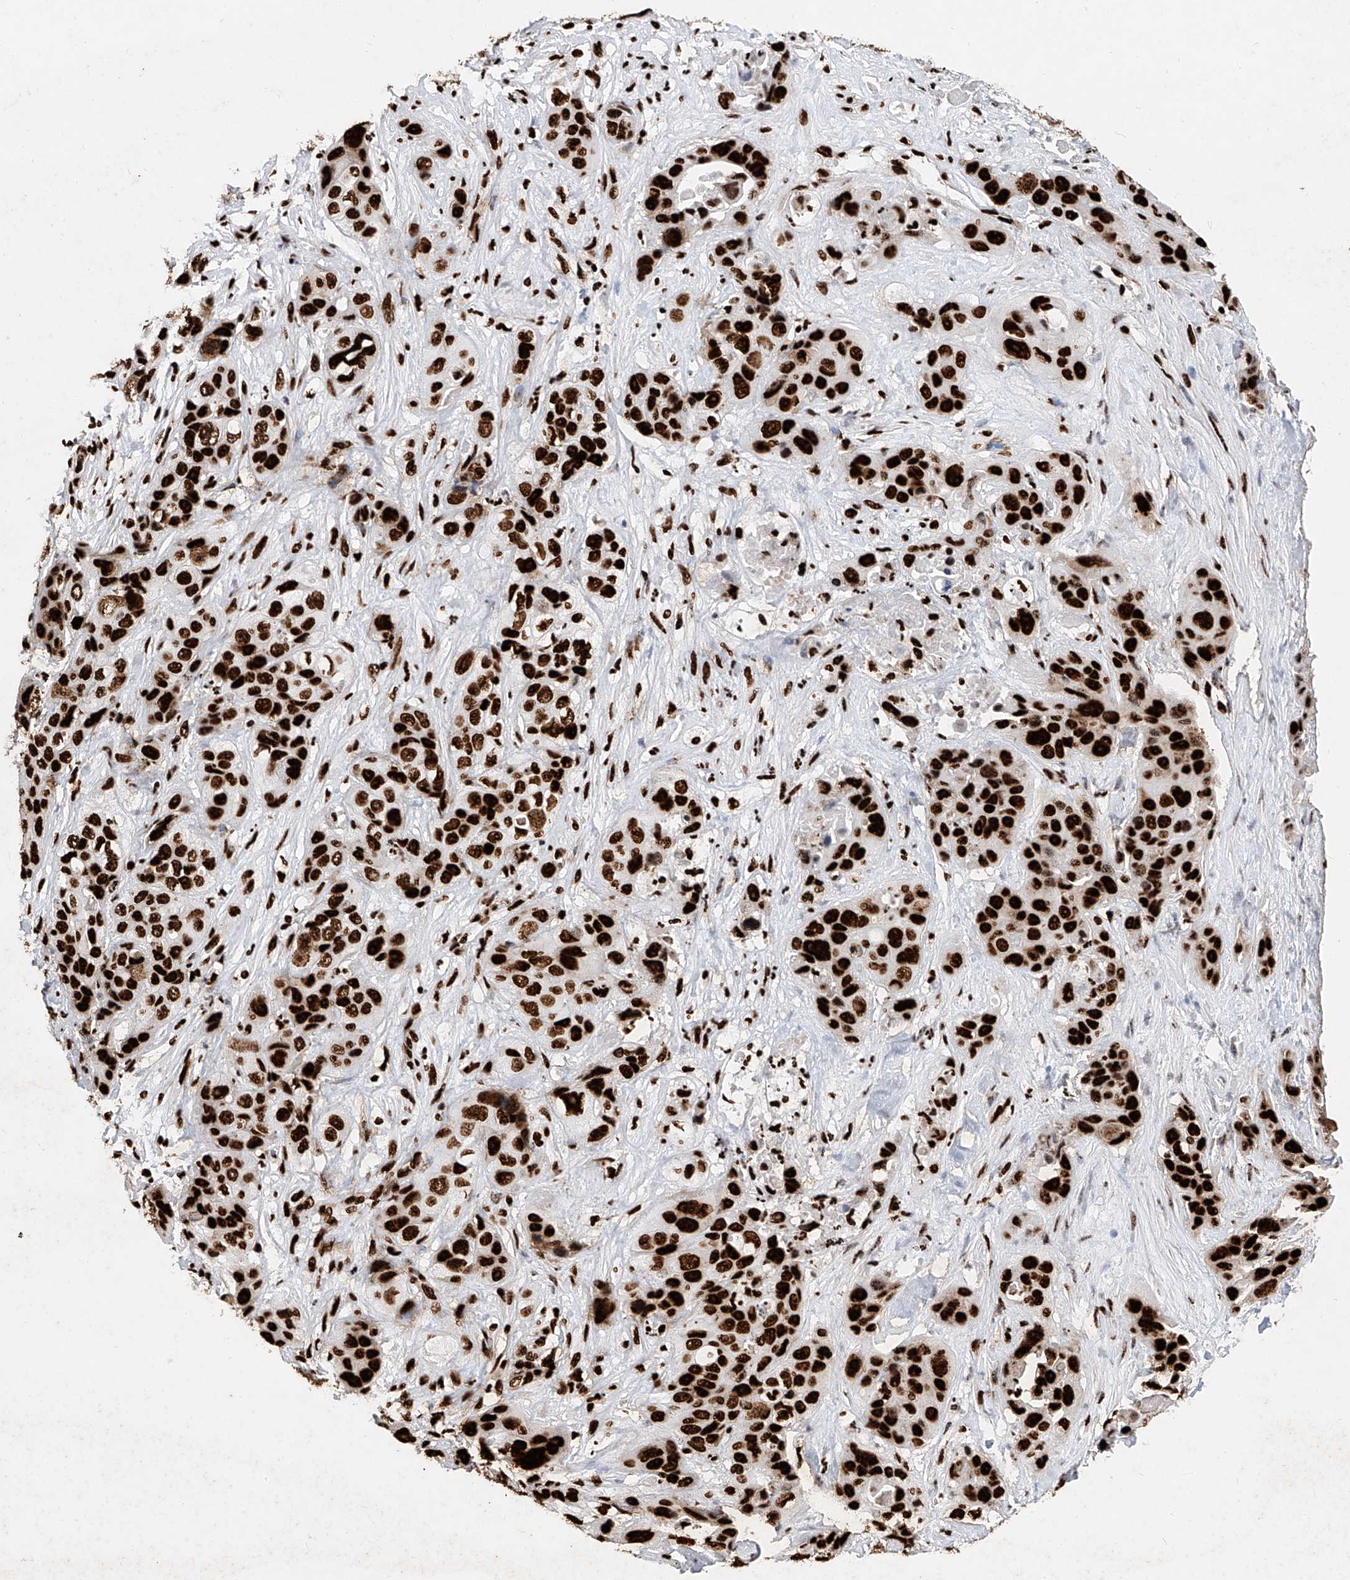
{"staining": {"intensity": "strong", "quantity": ">75%", "location": "nuclear"}, "tissue": "liver cancer", "cell_type": "Tumor cells", "image_type": "cancer", "snomed": [{"axis": "morphology", "description": "Cholangiocarcinoma"}, {"axis": "topography", "description": "Liver"}], "caption": "Immunohistochemistry (IHC) (DAB (3,3'-diaminobenzidine)) staining of cholangiocarcinoma (liver) demonstrates strong nuclear protein positivity in approximately >75% of tumor cells.", "gene": "SRSF6", "patient": {"sex": "female", "age": 61}}